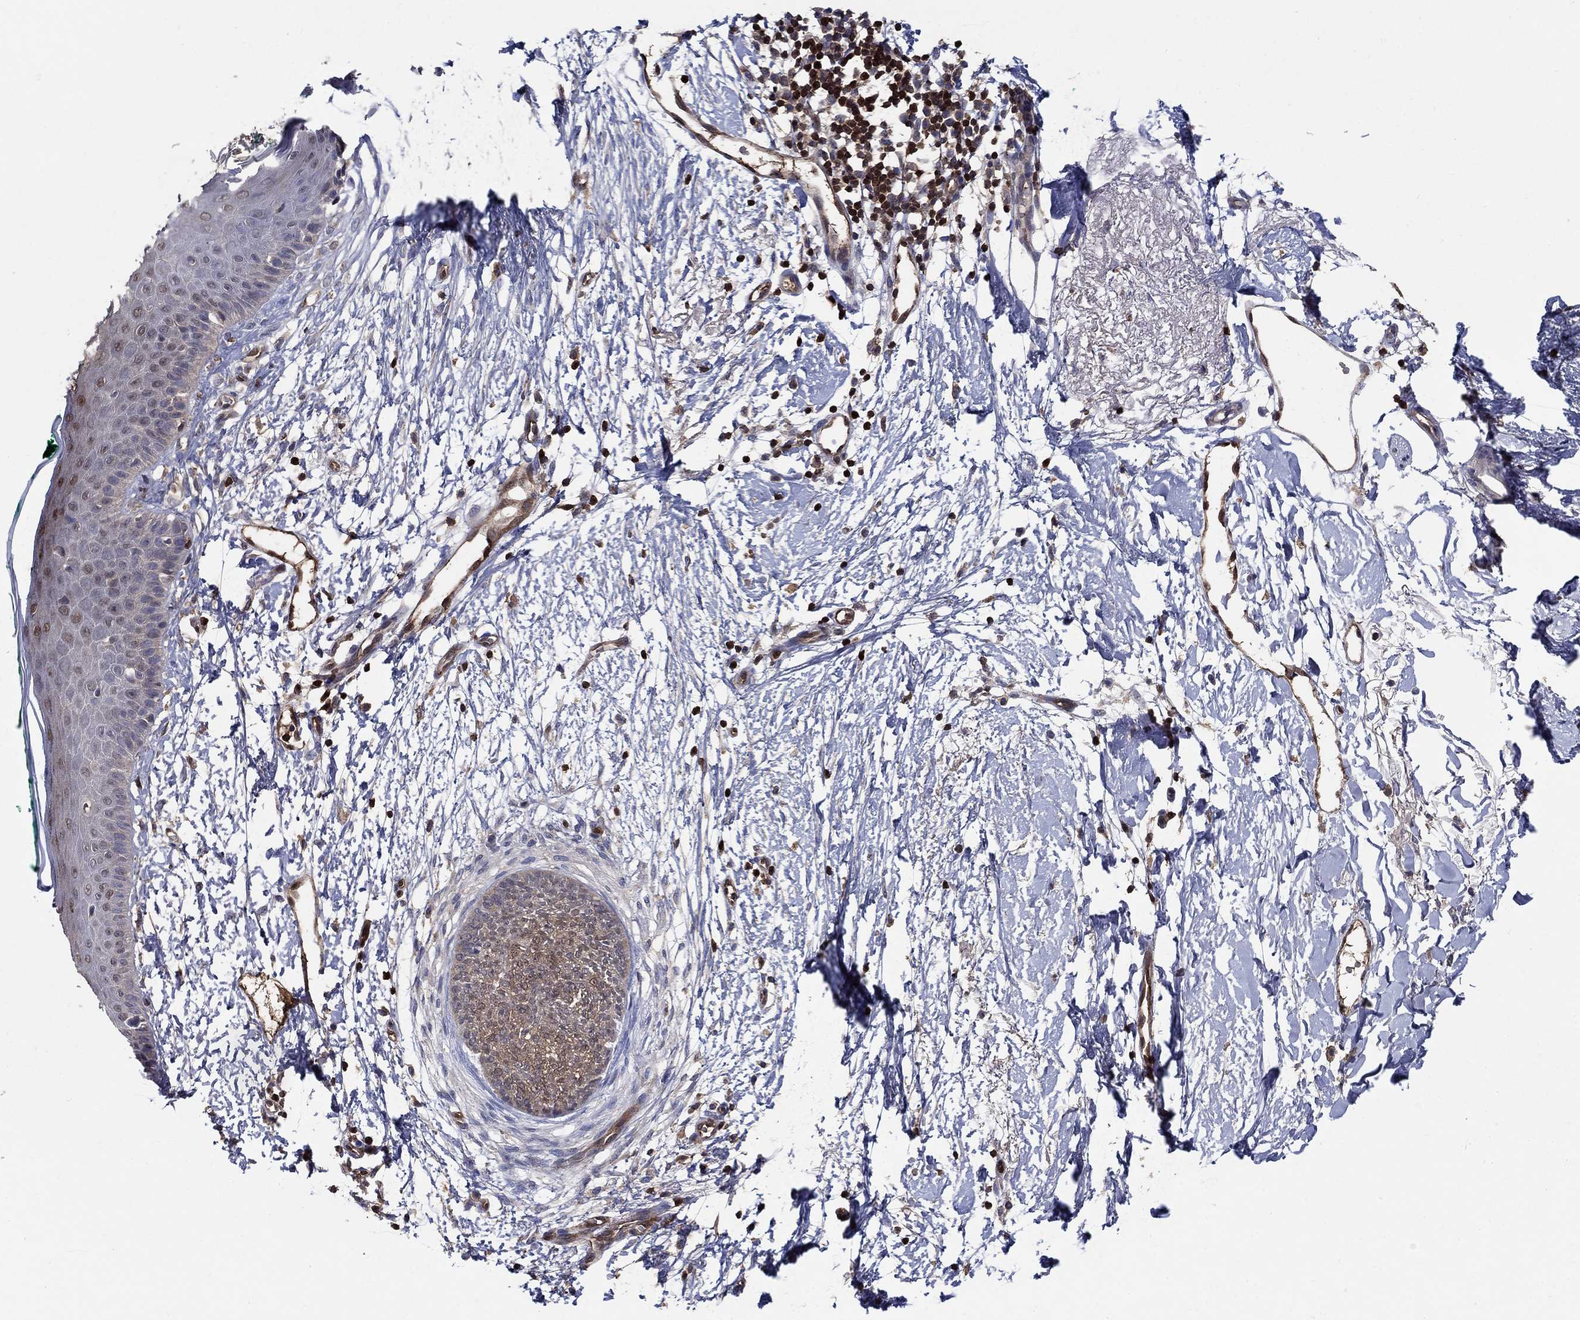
{"staining": {"intensity": "weak", "quantity": ">75%", "location": "cytoplasmic/membranous"}, "tissue": "skin cancer", "cell_type": "Tumor cells", "image_type": "cancer", "snomed": [{"axis": "morphology", "description": "Normal tissue, NOS"}, {"axis": "morphology", "description": "Basal cell carcinoma"}, {"axis": "topography", "description": "Skin"}], "caption": "High-magnification brightfield microscopy of basal cell carcinoma (skin) stained with DAB (3,3'-diaminobenzidine) (brown) and counterstained with hematoxylin (blue). tumor cells exhibit weak cytoplasmic/membranous expression is present in approximately>75% of cells.", "gene": "AGFG2", "patient": {"sex": "male", "age": 84}}